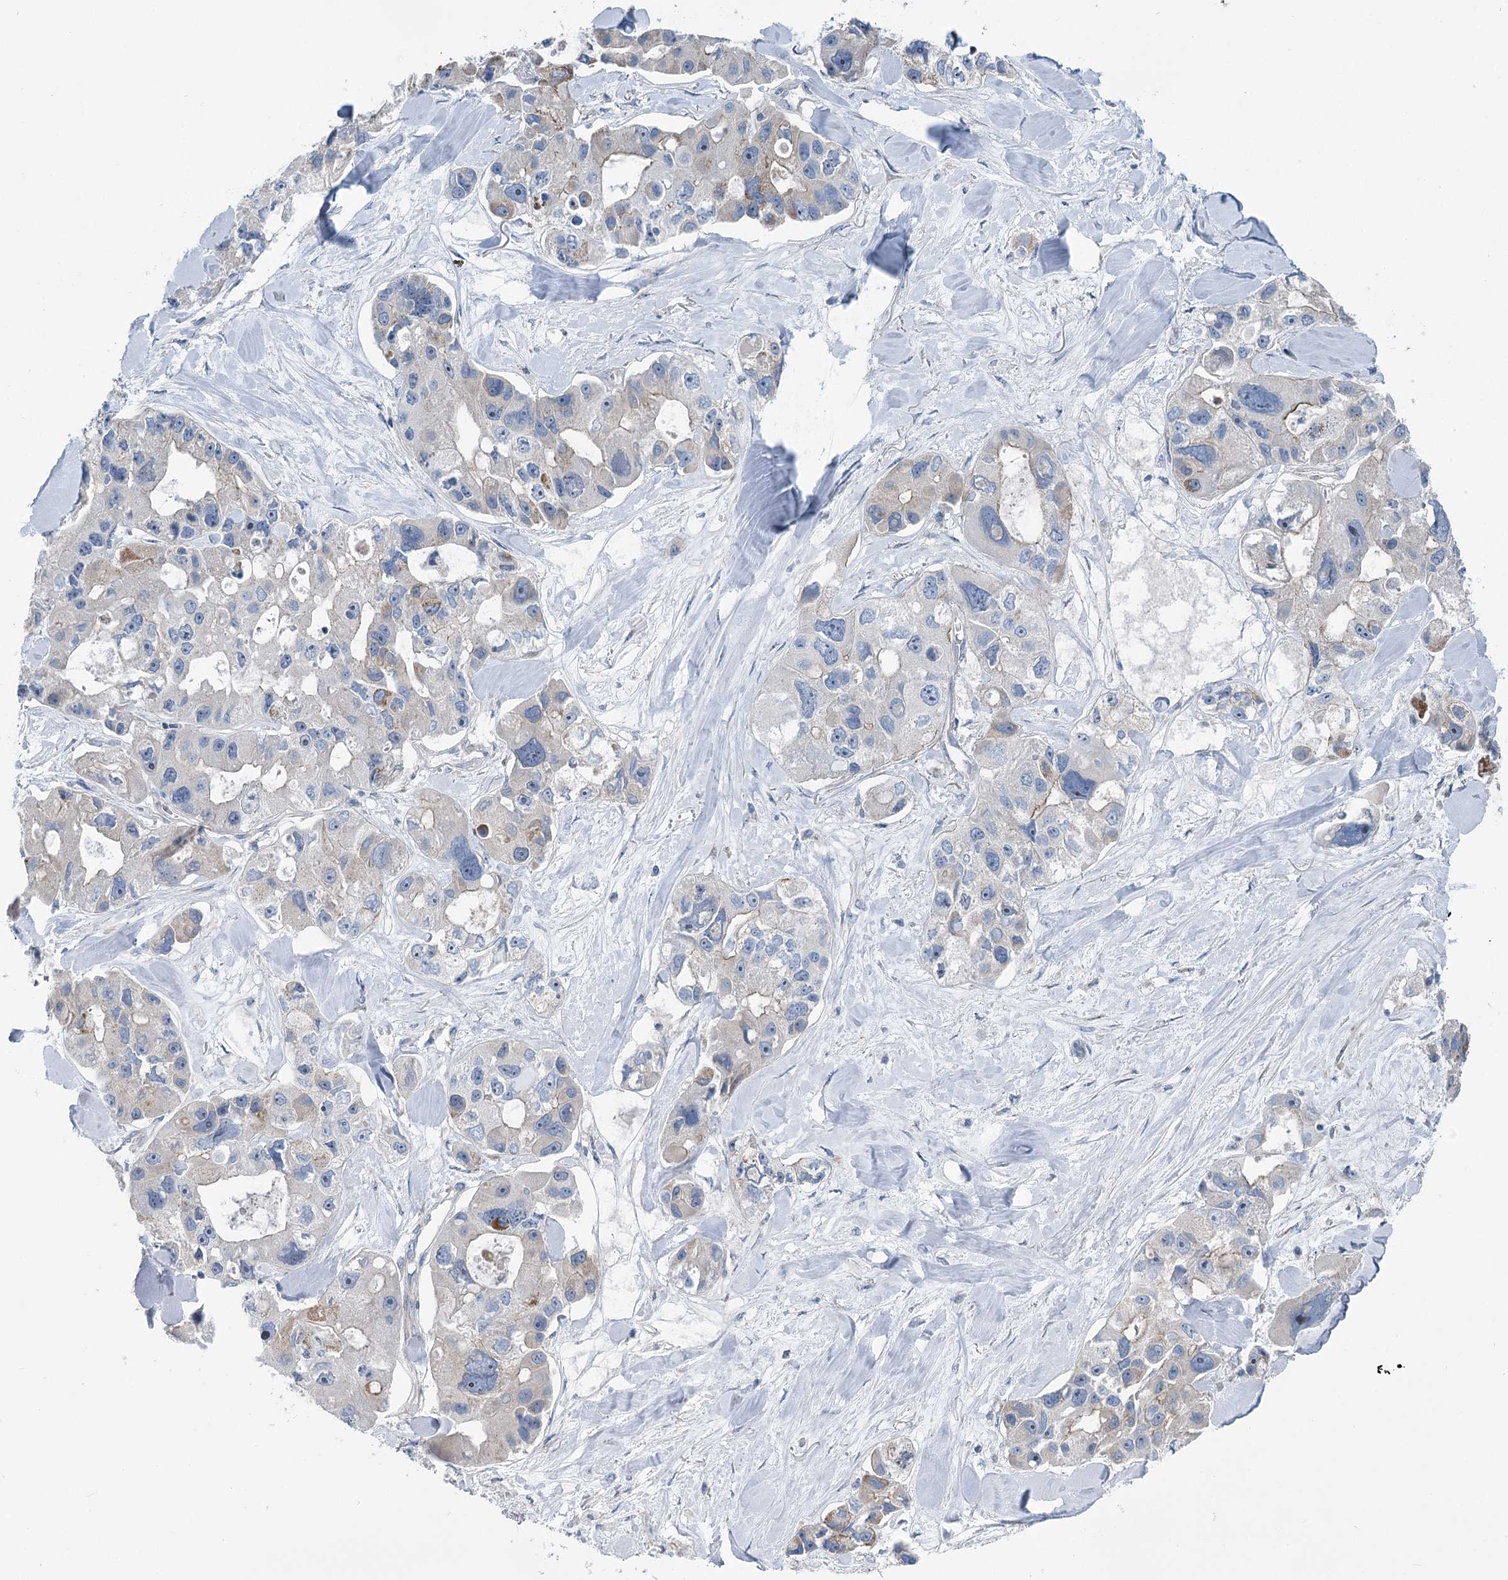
{"staining": {"intensity": "moderate", "quantity": "<25%", "location": "cytoplasmic/membranous"}, "tissue": "lung cancer", "cell_type": "Tumor cells", "image_type": "cancer", "snomed": [{"axis": "morphology", "description": "Adenocarcinoma, NOS"}, {"axis": "topography", "description": "Lung"}], "caption": "Moderate cytoplasmic/membranous staining is present in about <25% of tumor cells in adenocarcinoma (lung).", "gene": "MARK2", "patient": {"sex": "female", "age": 54}}